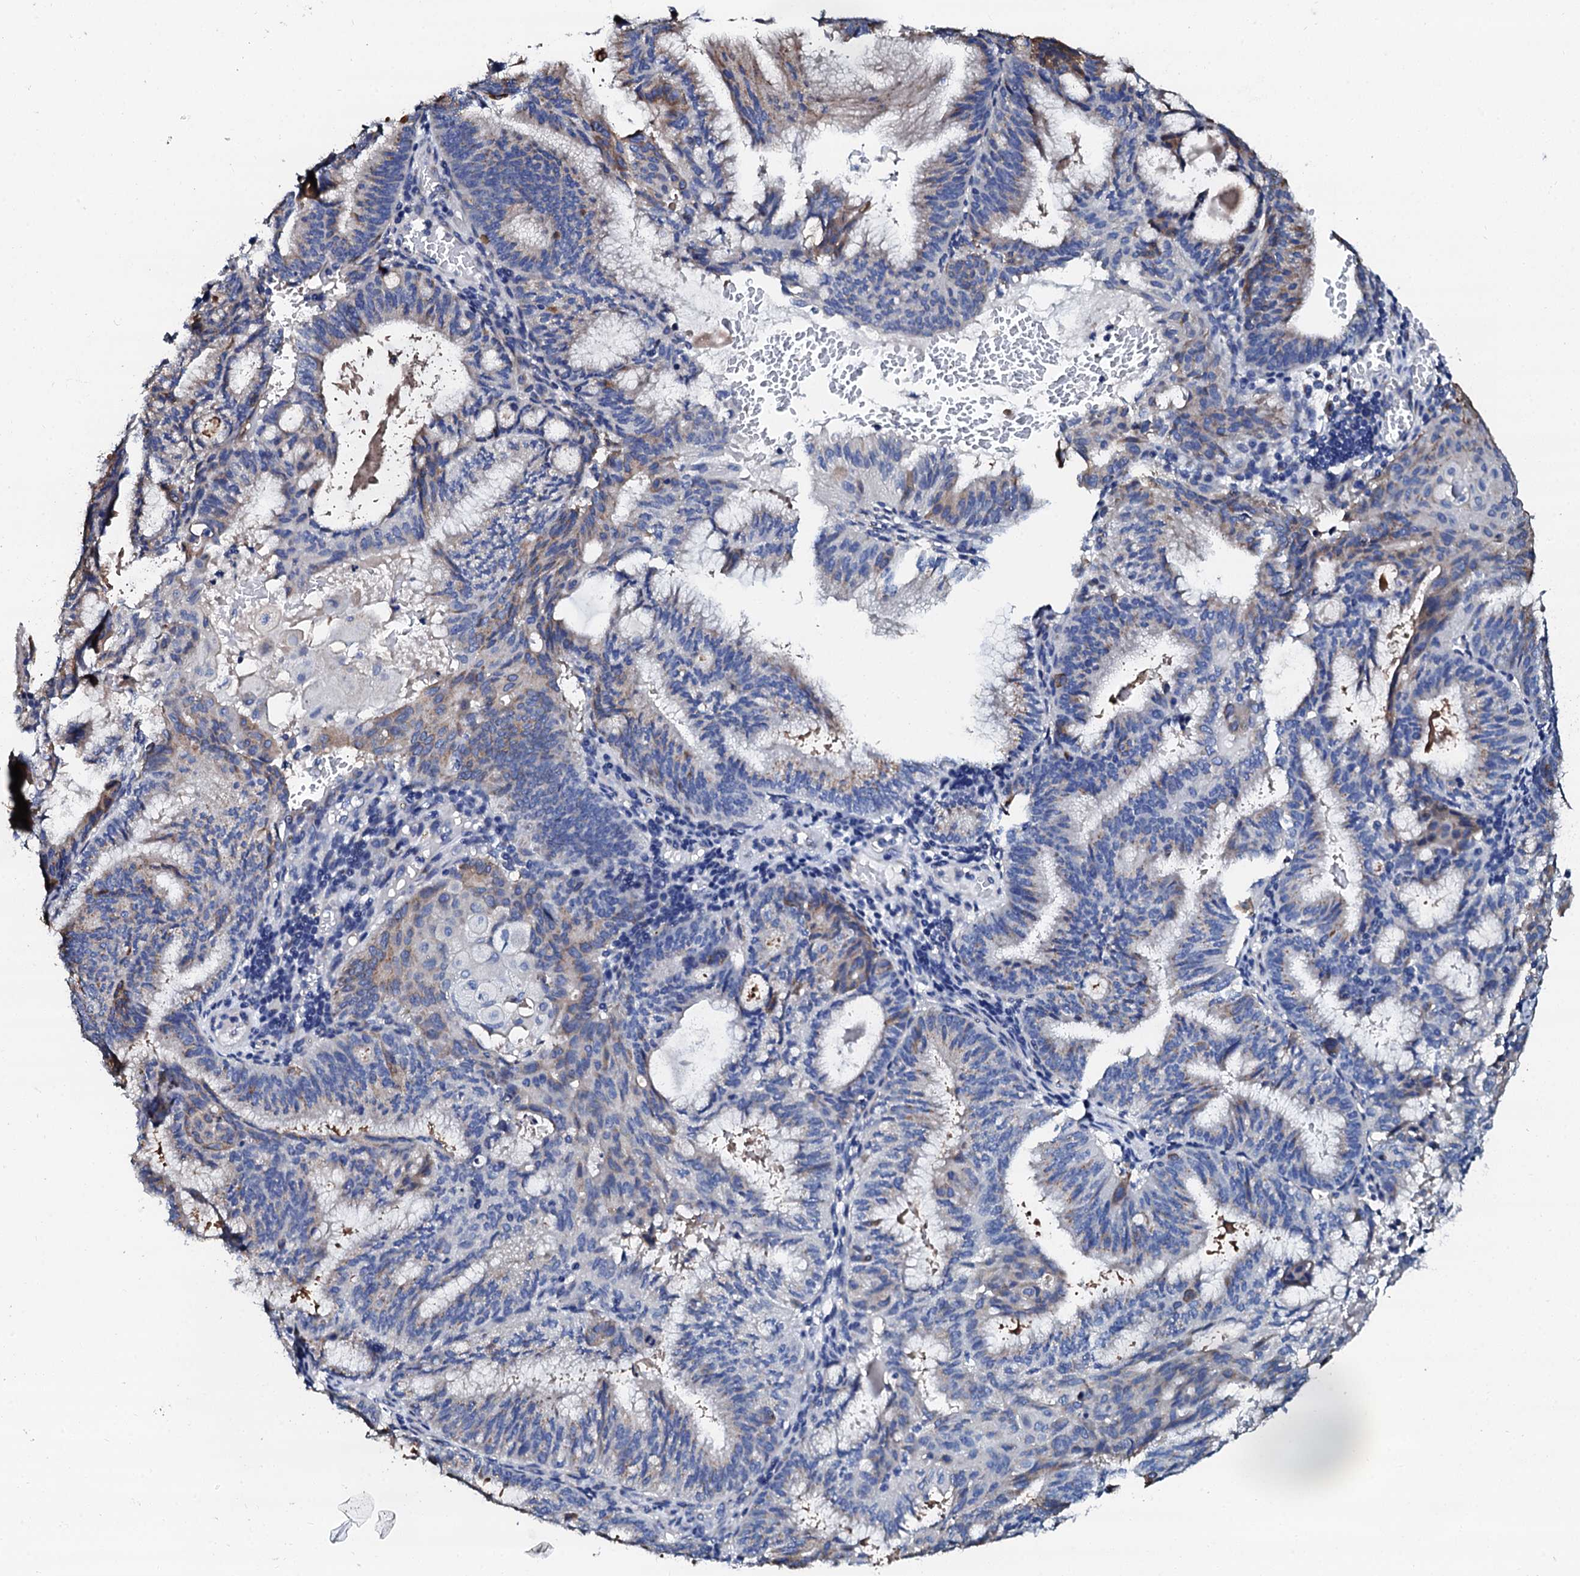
{"staining": {"intensity": "weak", "quantity": "<25%", "location": "cytoplasmic/membranous"}, "tissue": "endometrial cancer", "cell_type": "Tumor cells", "image_type": "cancer", "snomed": [{"axis": "morphology", "description": "Adenocarcinoma, NOS"}, {"axis": "topography", "description": "Endometrium"}], "caption": "Immunohistochemistry image of endometrial adenocarcinoma stained for a protein (brown), which displays no positivity in tumor cells. The staining was performed using DAB (3,3'-diaminobenzidine) to visualize the protein expression in brown, while the nuclei were stained in blue with hematoxylin (Magnification: 20x).", "gene": "AKAP3", "patient": {"sex": "female", "age": 49}}